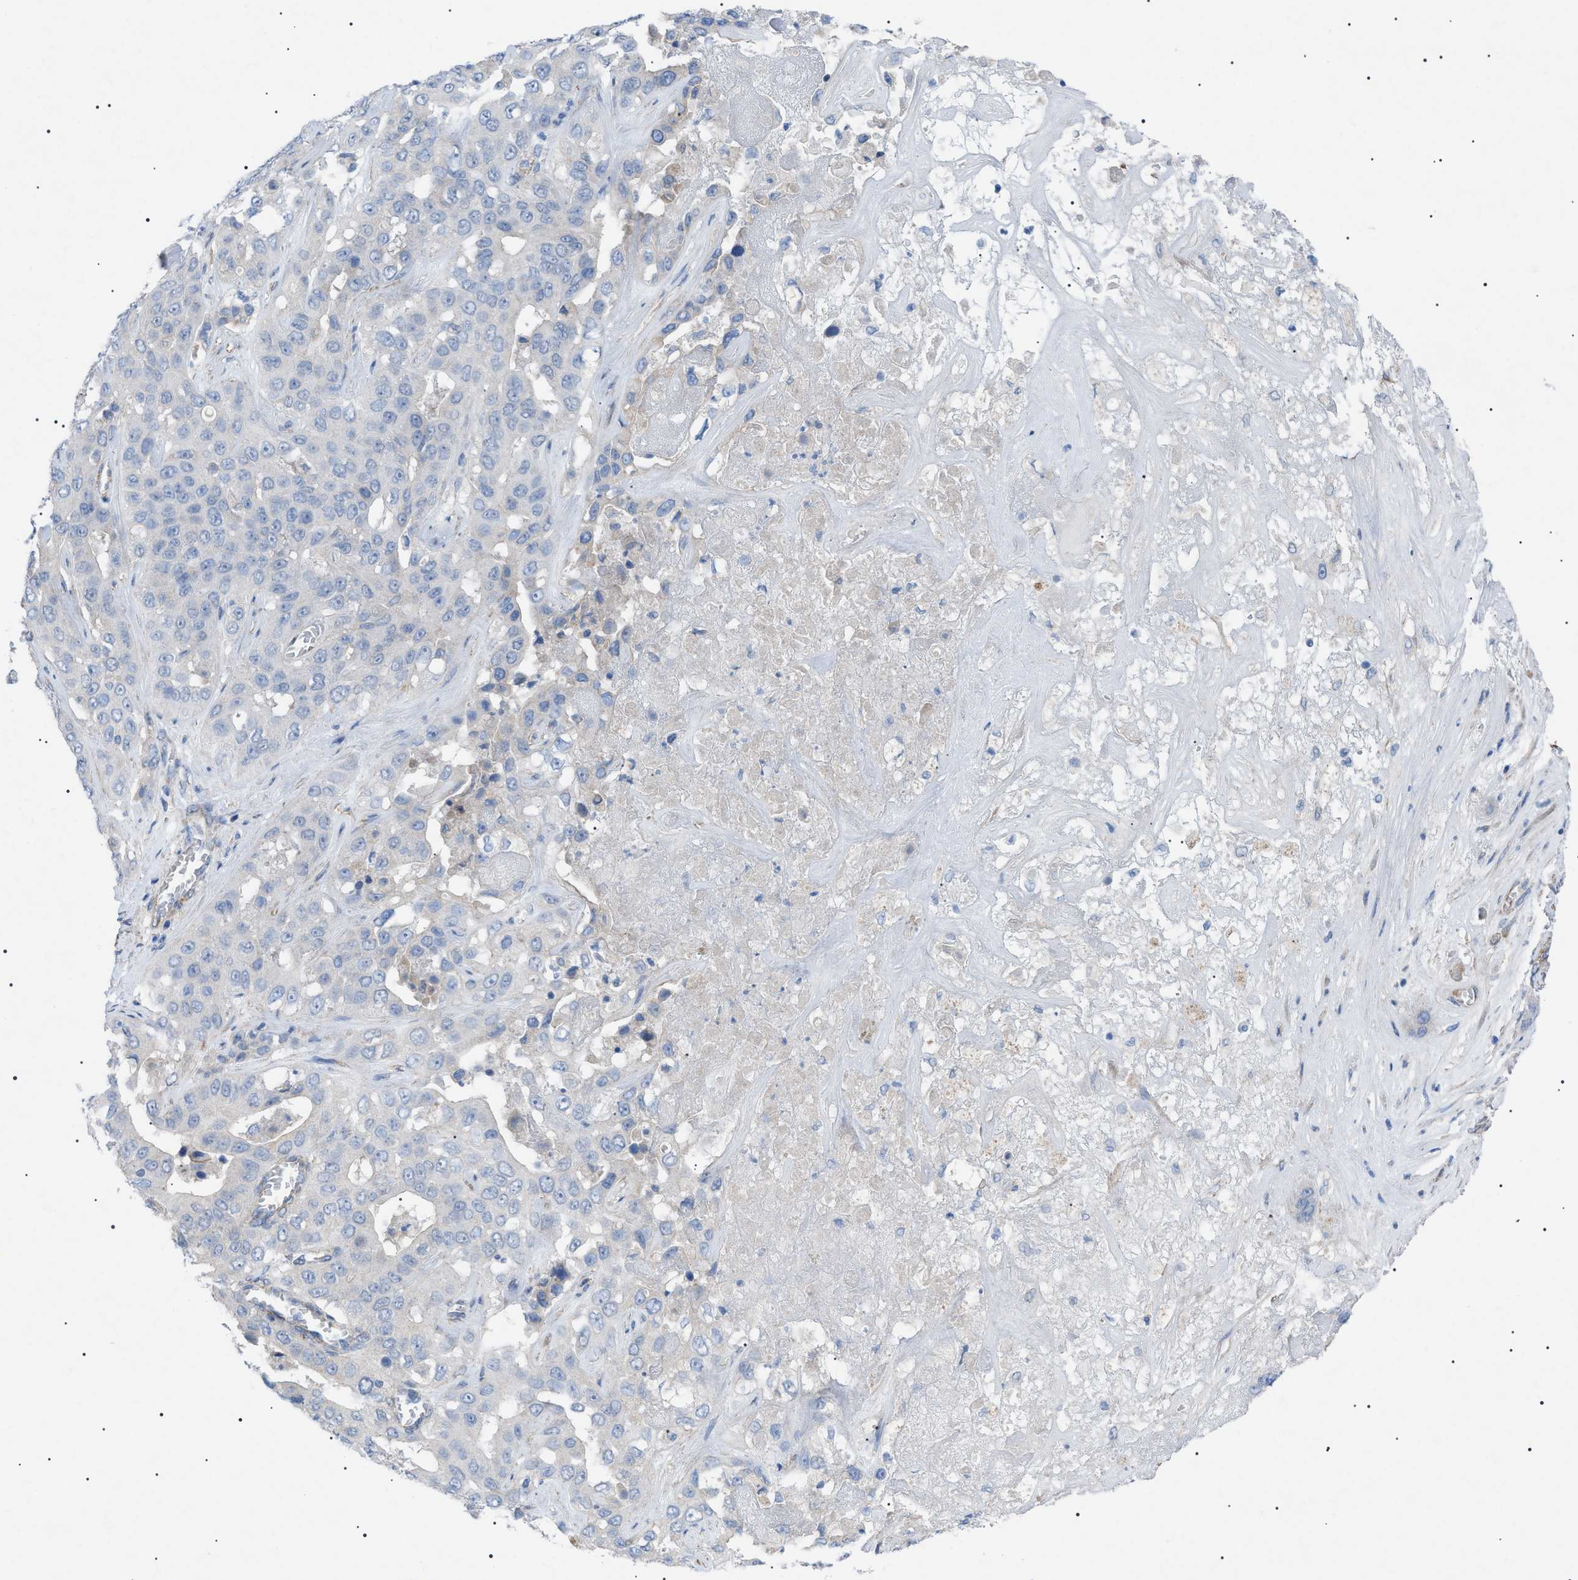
{"staining": {"intensity": "negative", "quantity": "none", "location": "none"}, "tissue": "liver cancer", "cell_type": "Tumor cells", "image_type": "cancer", "snomed": [{"axis": "morphology", "description": "Cholangiocarcinoma"}, {"axis": "topography", "description": "Liver"}], "caption": "Immunohistochemistry of liver cancer displays no expression in tumor cells. (Stains: DAB (3,3'-diaminobenzidine) immunohistochemistry (IHC) with hematoxylin counter stain, Microscopy: brightfield microscopy at high magnification).", "gene": "ADAMTS1", "patient": {"sex": "female", "age": 52}}